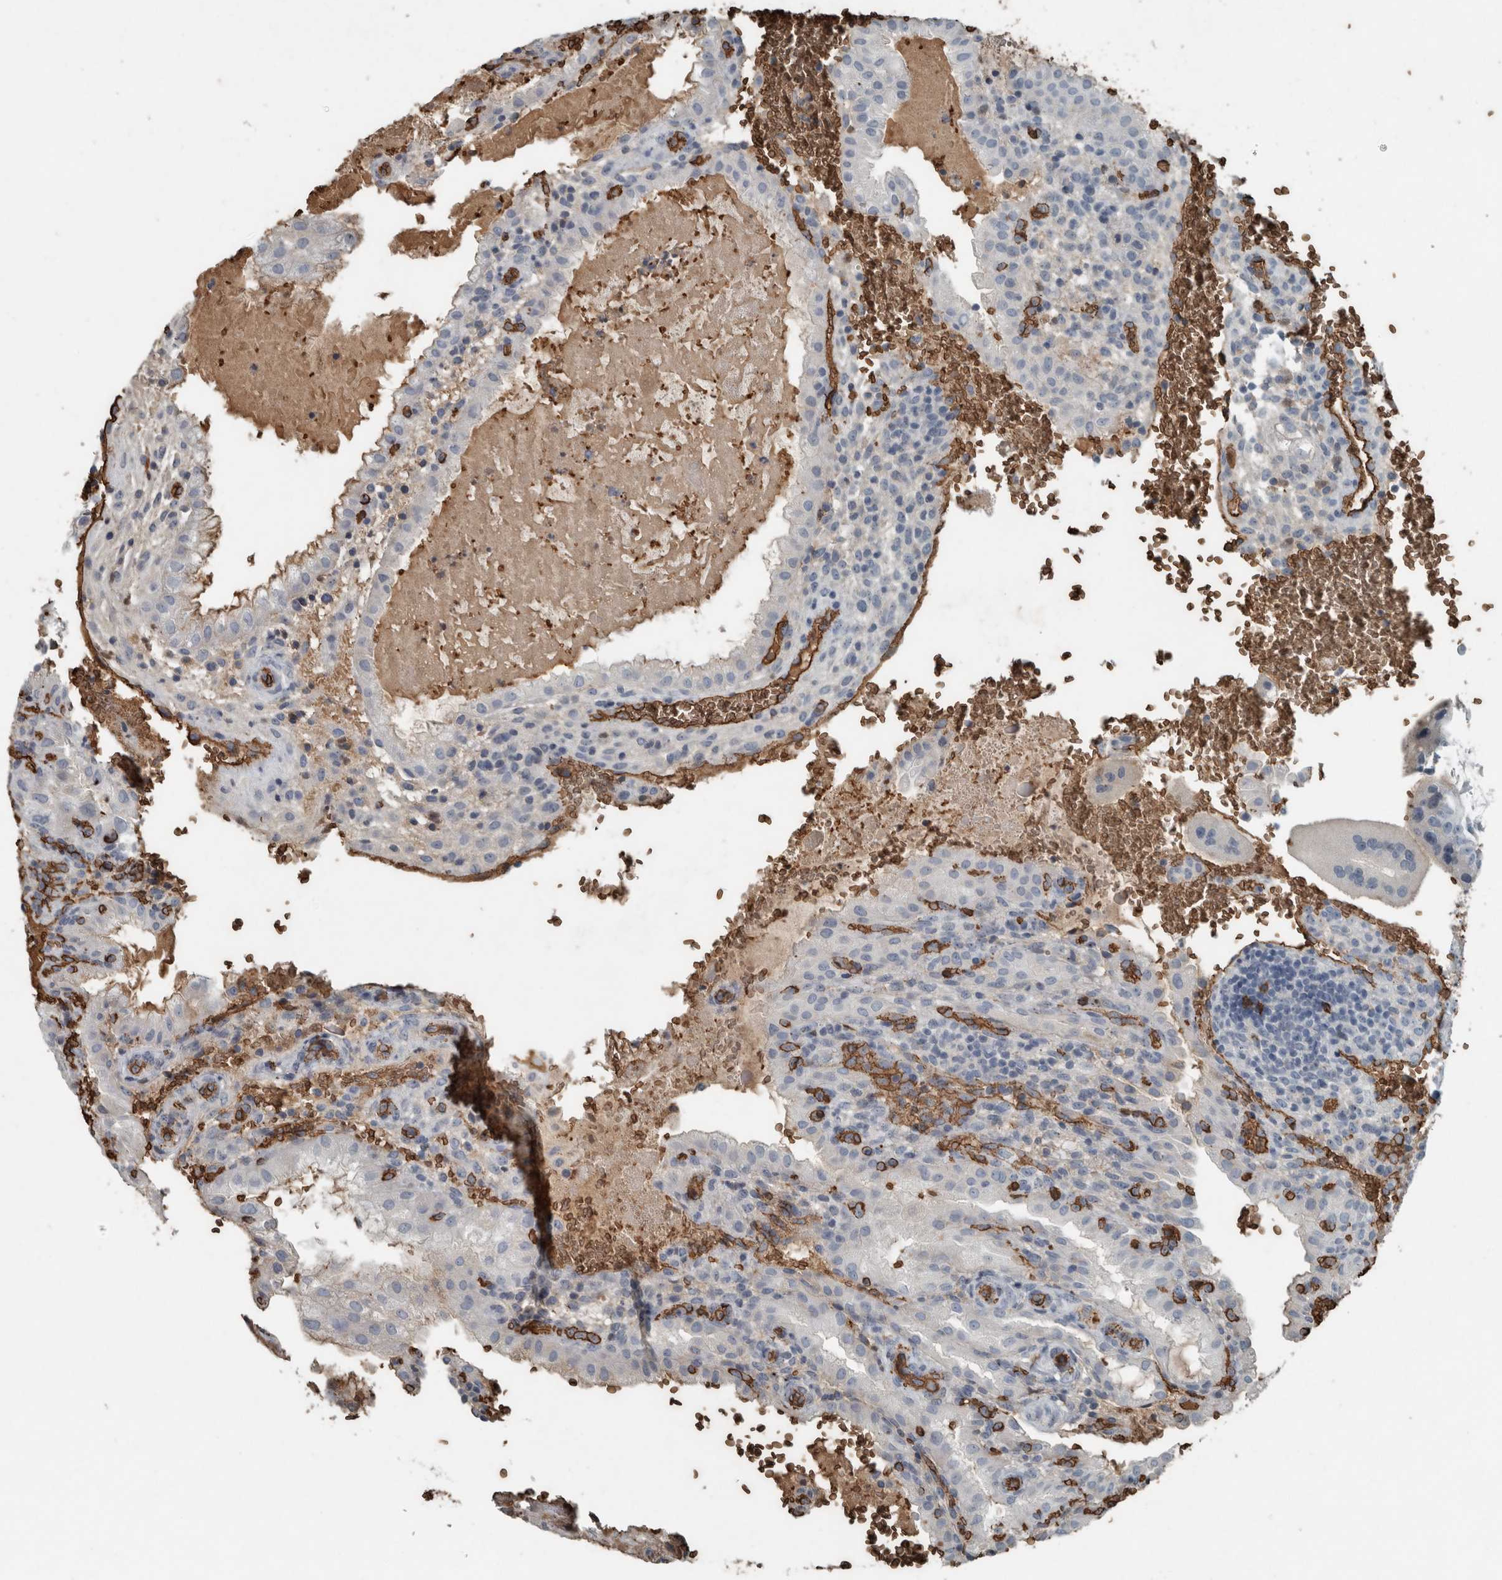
{"staining": {"intensity": "negative", "quantity": "none", "location": "none"}, "tissue": "placenta", "cell_type": "Decidual cells", "image_type": "normal", "snomed": [{"axis": "morphology", "description": "Normal tissue, NOS"}, {"axis": "topography", "description": "Placenta"}], "caption": "Decidual cells show no significant protein expression in unremarkable placenta. Nuclei are stained in blue.", "gene": "LBP", "patient": {"sex": "female", "age": 35}}